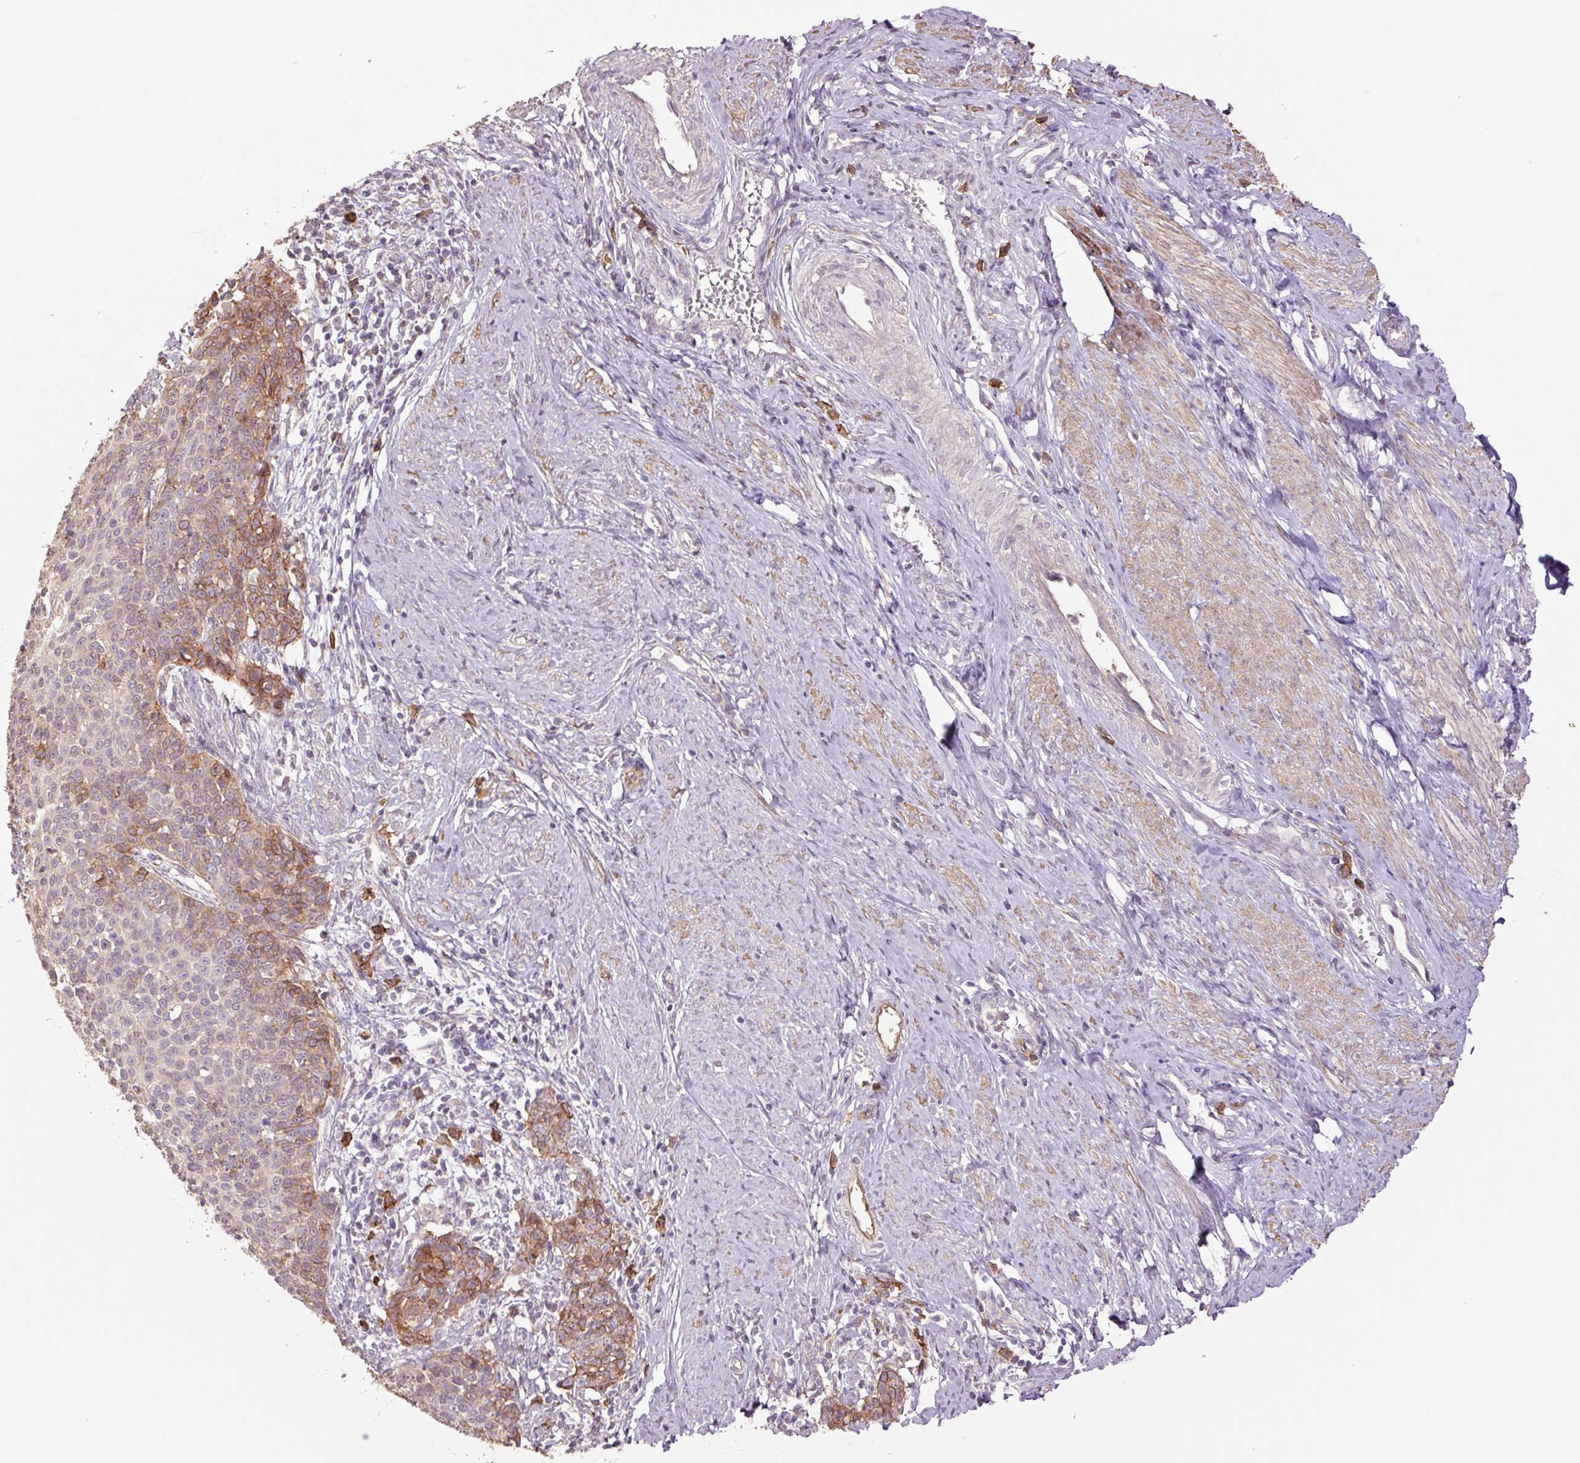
{"staining": {"intensity": "moderate", "quantity": "25%-75%", "location": "cytoplasmic/membranous"}, "tissue": "cervical cancer", "cell_type": "Tumor cells", "image_type": "cancer", "snomed": [{"axis": "morphology", "description": "Squamous cell carcinoma, NOS"}, {"axis": "topography", "description": "Cervix"}], "caption": "This is a micrograph of IHC staining of cervical cancer, which shows moderate expression in the cytoplasmic/membranous of tumor cells.", "gene": "SLC1A4", "patient": {"sex": "female", "age": 39}}